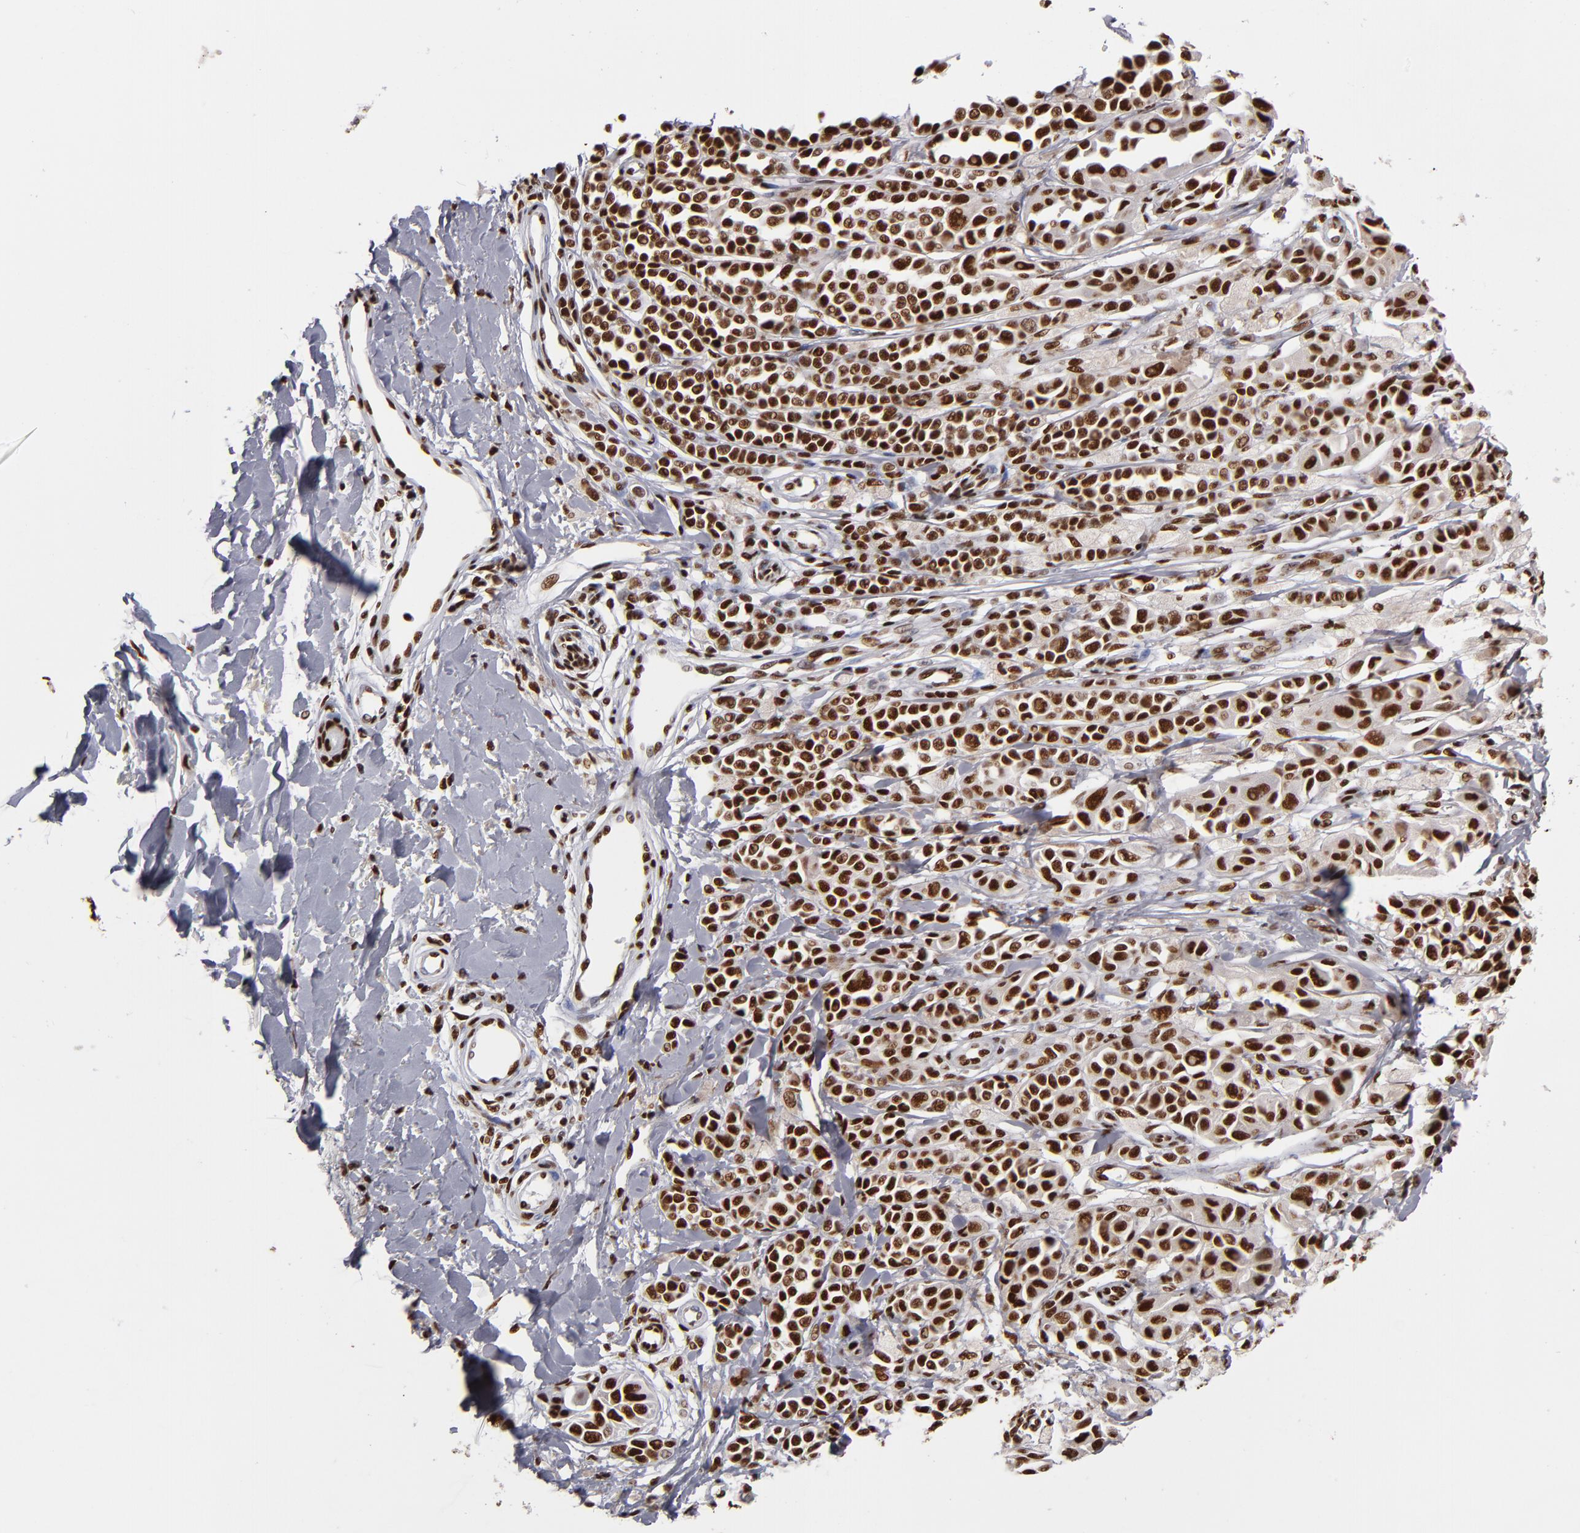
{"staining": {"intensity": "strong", "quantity": ">75%", "location": "nuclear"}, "tissue": "melanoma", "cell_type": "Tumor cells", "image_type": "cancer", "snomed": [{"axis": "morphology", "description": "Malignant melanoma, NOS"}, {"axis": "topography", "description": "Skin"}], "caption": "Immunohistochemical staining of human malignant melanoma exhibits strong nuclear protein expression in about >75% of tumor cells.", "gene": "MRE11", "patient": {"sex": "female", "age": 38}}